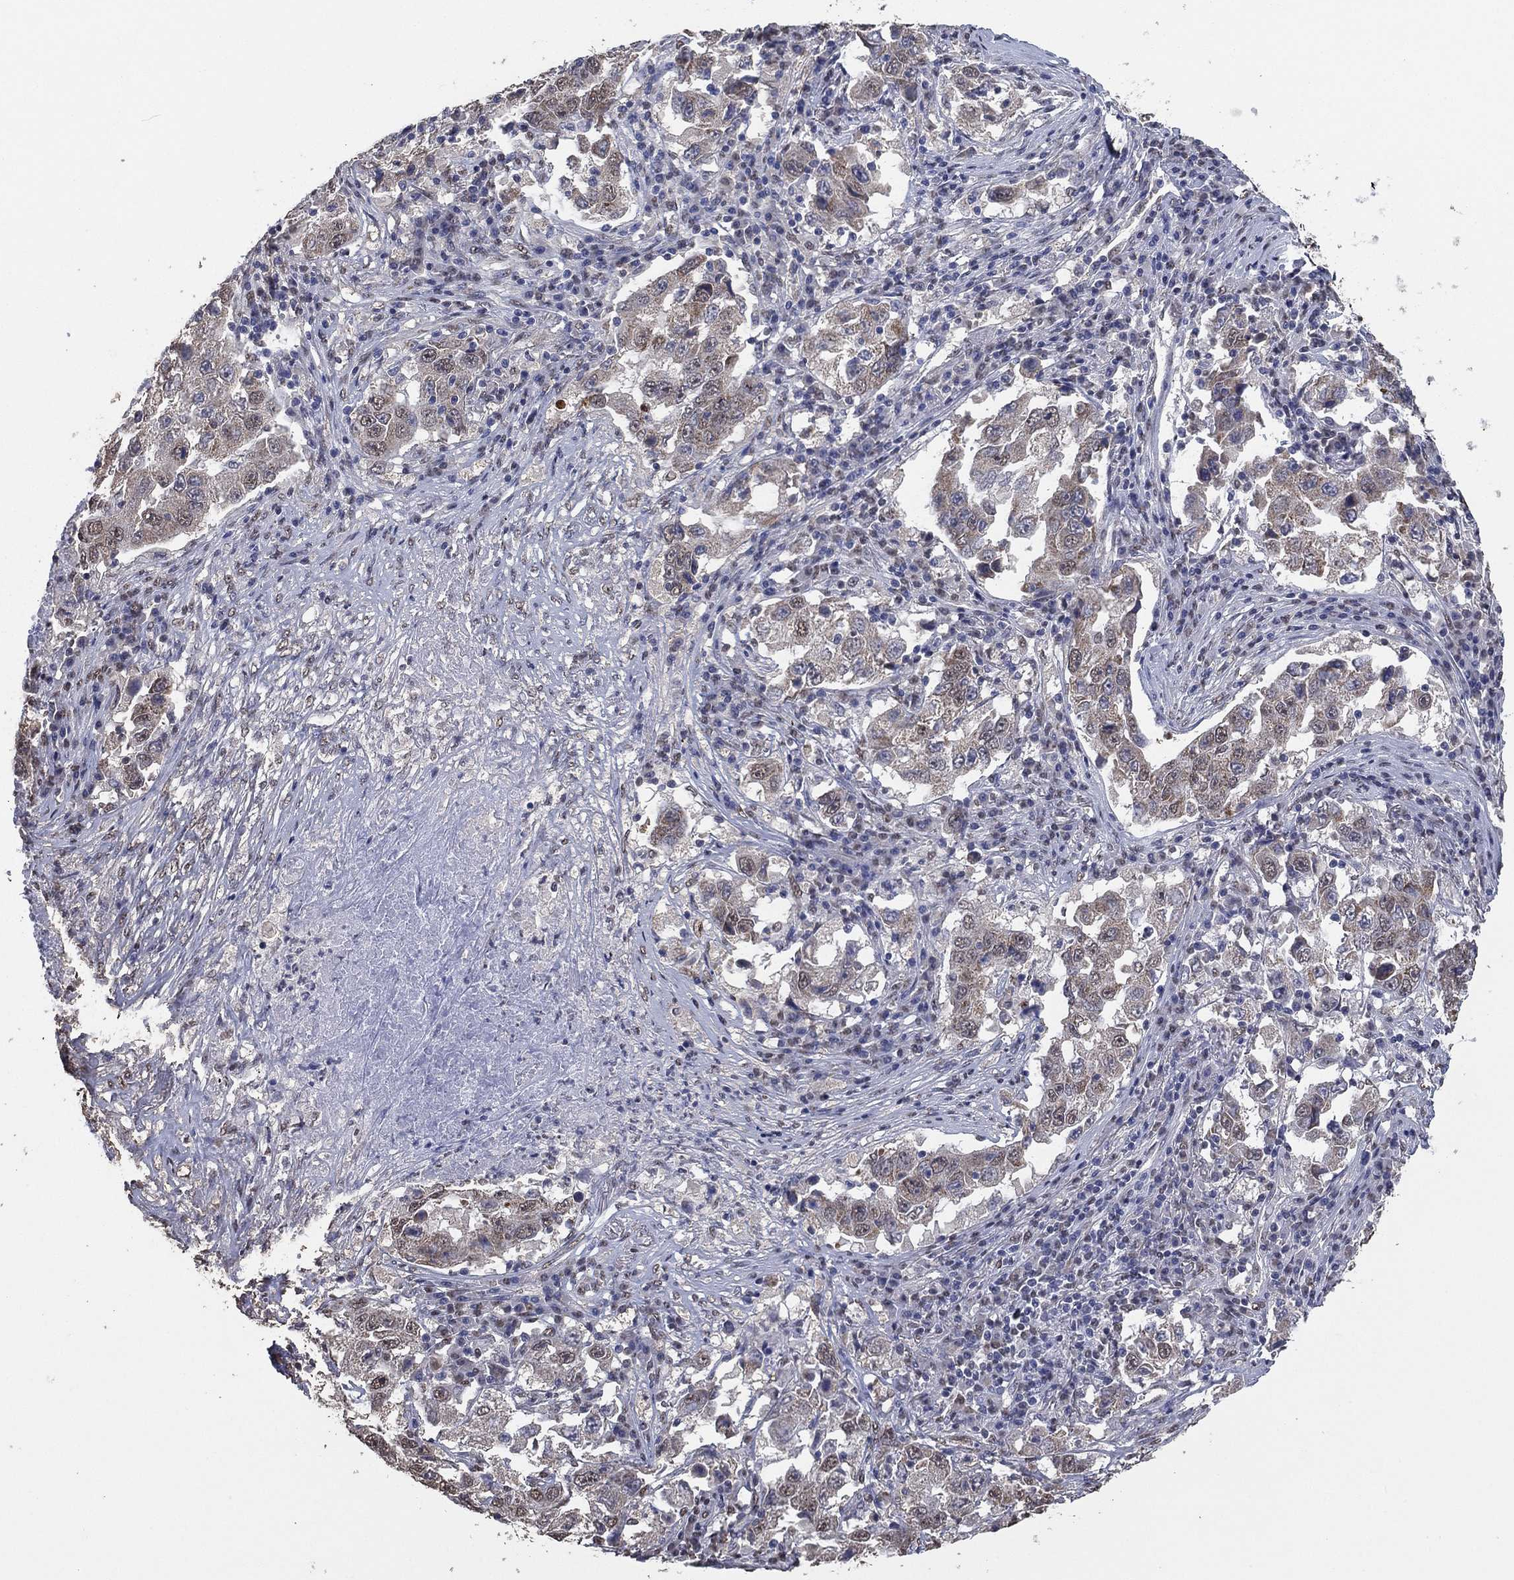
{"staining": {"intensity": "negative", "quantity": "none", "location": "none"}, "tissue": "lung cancer", "cell_type": "Tumor cells", "image_type": "cancer", "snomed": [{"axis": "morphology", "description": "Adenocarcinoma, NOS"}, {"axis": "topography", "description": "Lung"}], "caption": "An immunohistochemistry micrograph of lung cancer (adenocarcinoma) is shown. There is no staining in tumor cells of lung cancer (adenocarcinoma). Brightfield microscopy of immunohistochemistry stained with DAB (brown) and hematoxylin (blue), captured at high magnification.", "gene": "ALDH7A1", "patient": {"sex": "male", "age": 73}}